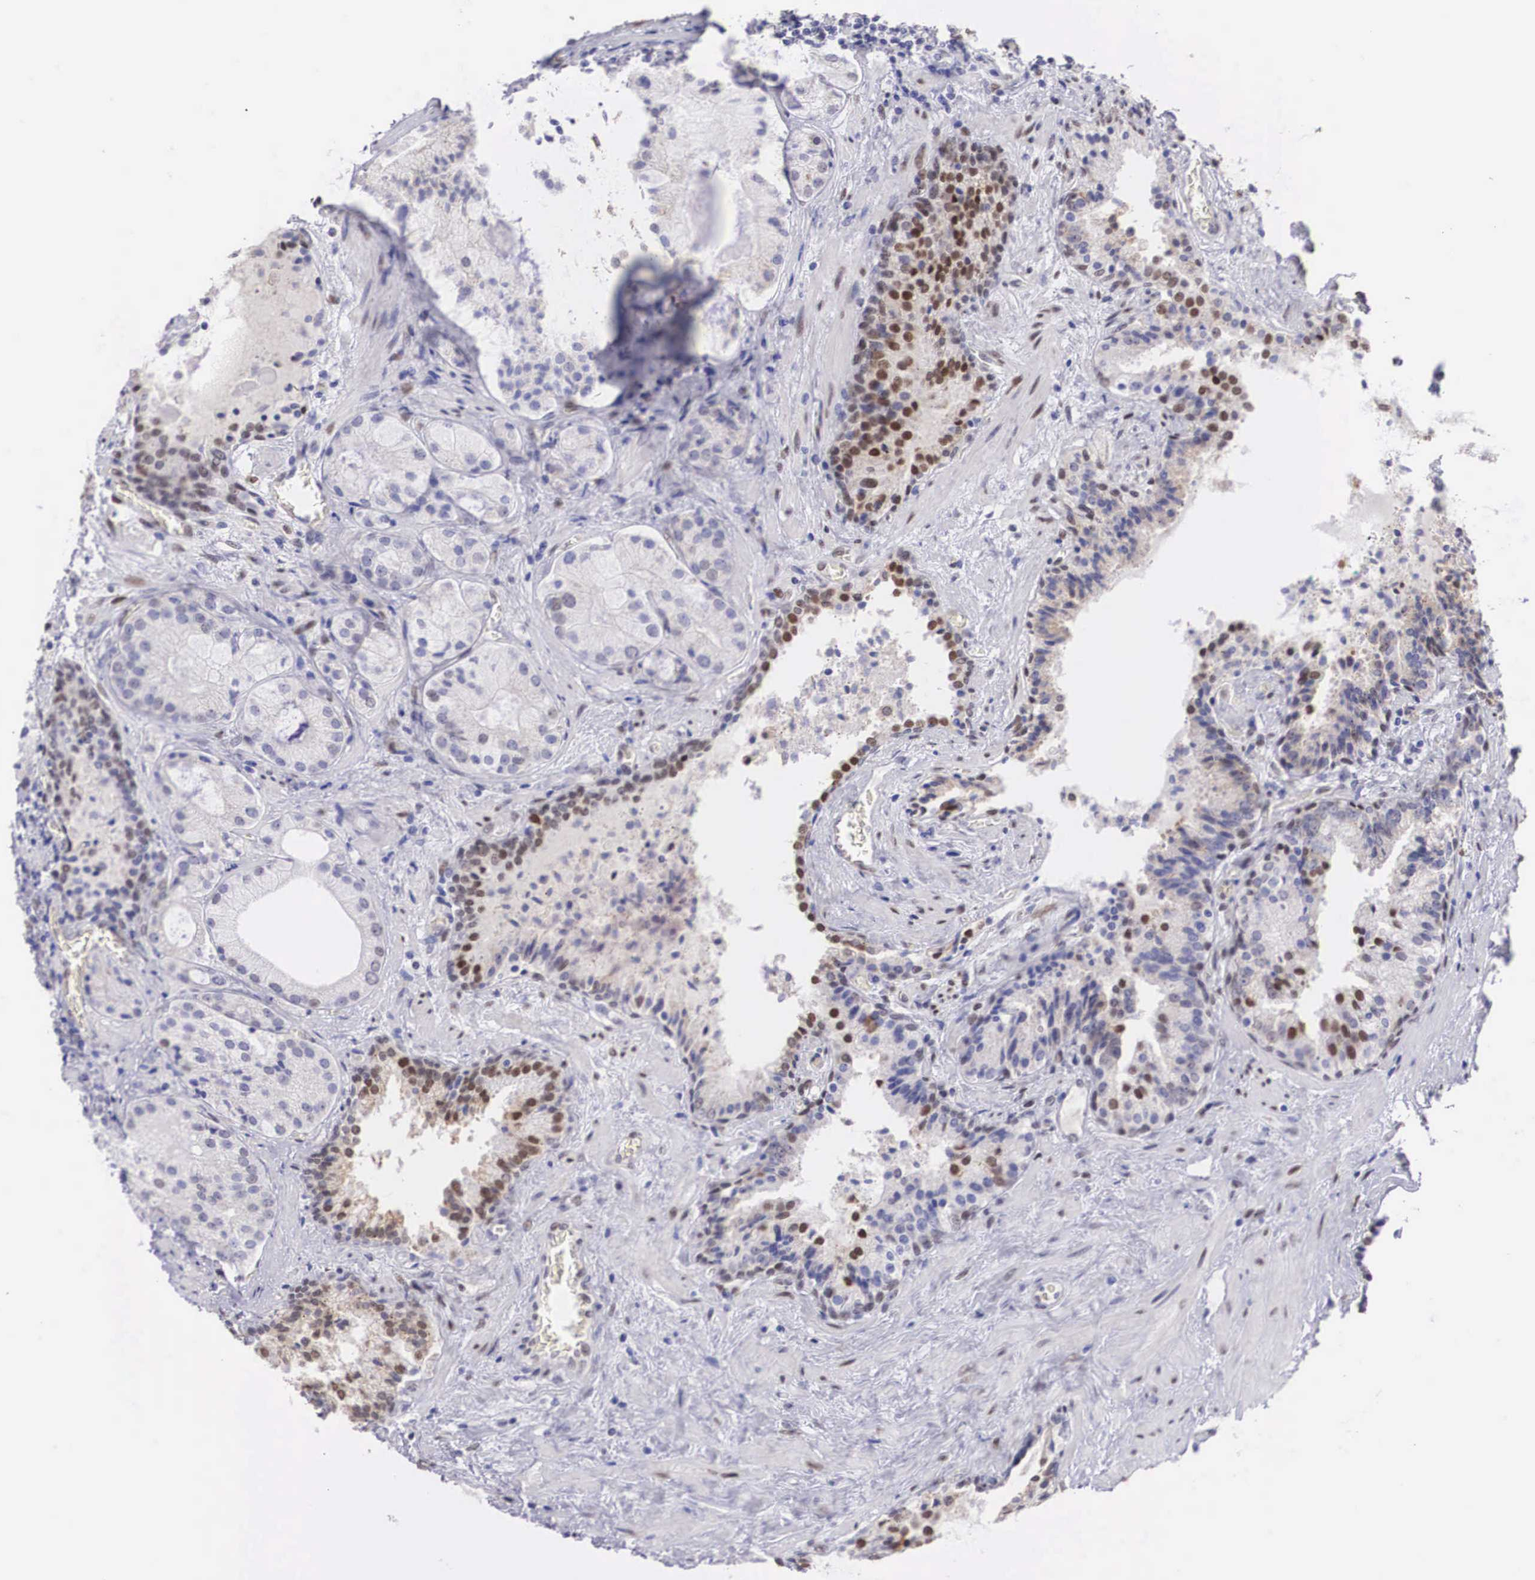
{"staining": {"intensity": "moderate", "quantity": "25%-75%", "location": "nuclear"}, "tissue": "prostate cancer", "cell_type": "Tumor cells", "image_type": "cancer", "snomed": [{"axis": "morphology", "description": "Adenocarcinoma, Medium grade"}, {"axis": "topography", "description": "Prostate"}], "caption": "This is a histology image of immunohistochemistry (IHC) staining of prostate adenocarcinoma (medium-grade), which shows moderate expression in the nuclear of tumor cells.", "gene": "HMGN5", "patient": {"sex": "male", "age": 70}}